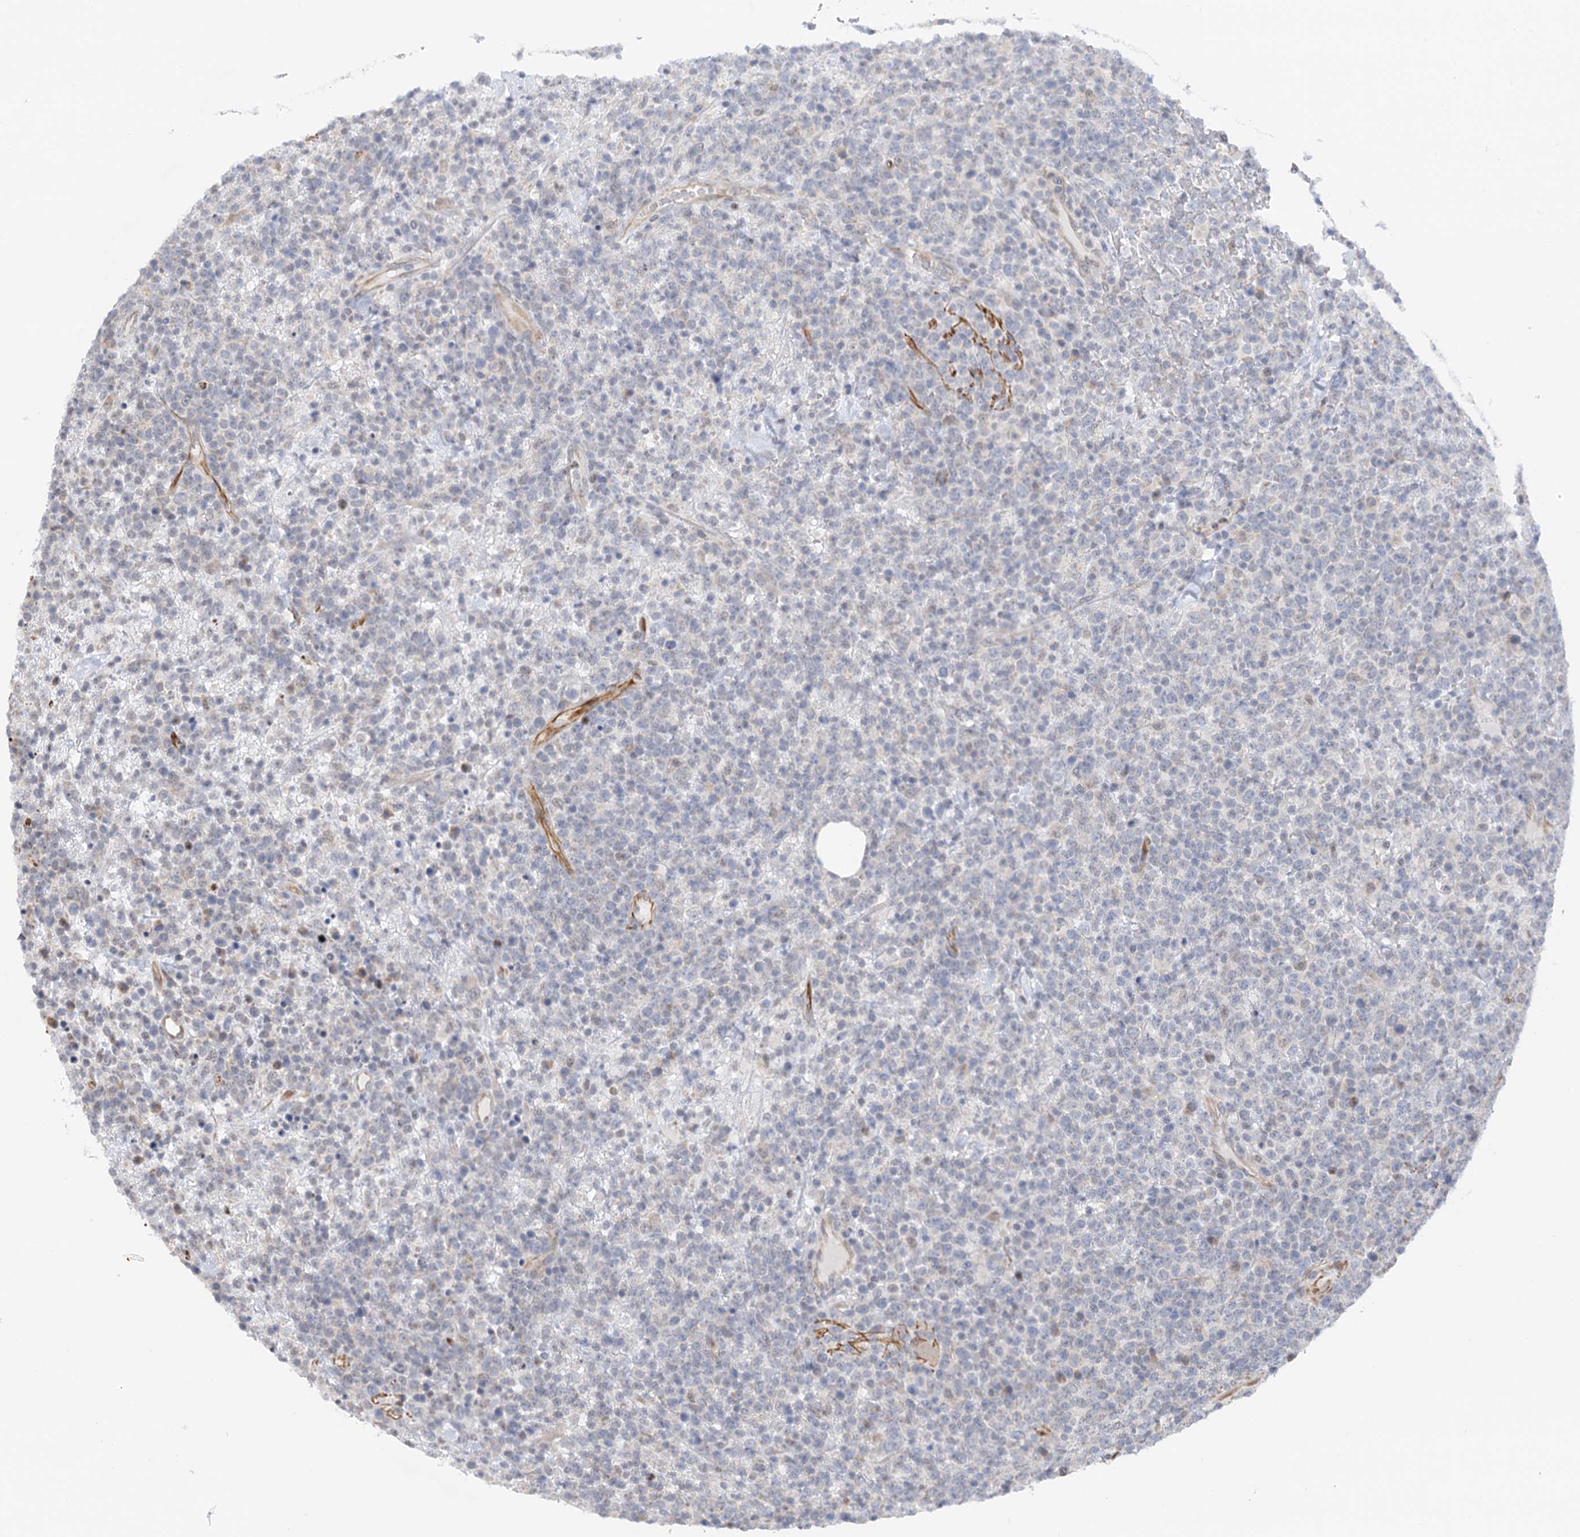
{"staining": {"intensity": "negative", "quantity": "none", "location": "none"}, "tissue": "lymphoma", "cell_type": "Tumor cells", "image_type": "cancer", "snomed": [{"axis": "morphology", "description": "Malignant lymphoma, non-Hodgkin's type, High grade"}, {"axis": "topography", "description": "Colon"}], "caption": "IHC of human malignant lymphoma, non-Hodgkin's type (high-grade) exhibits no positivity in tumor cells.", "gene": "NELL2", "patient": {"sex": "female", "age": 53}}